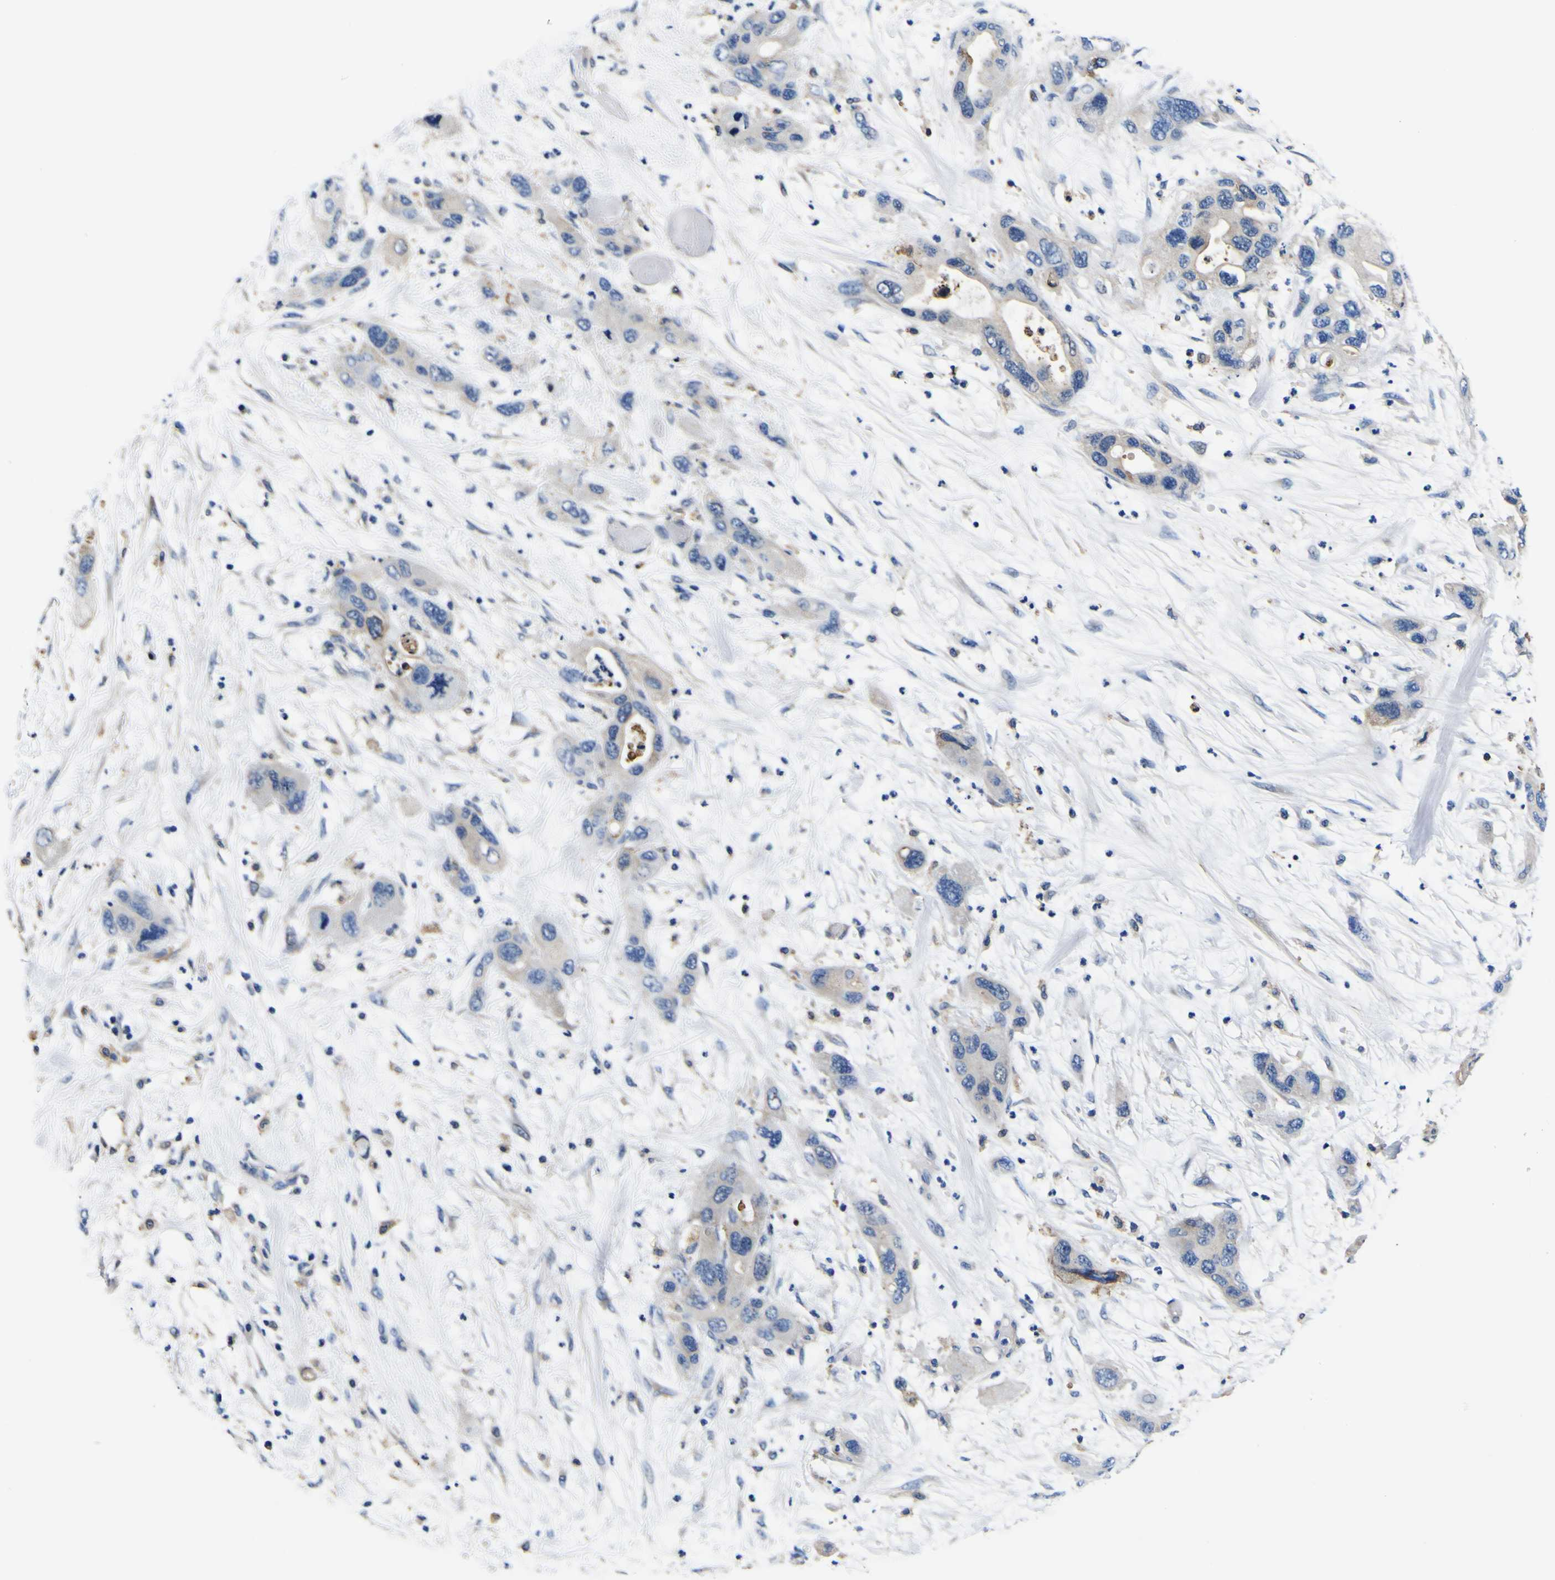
{"staining": {"intensity": "weak", "quantity": "<25%", "location": "cytoplasmic/membranous"}, "tissue": "pancreatic cancer", "cell_type": "Tumor cells", "image_type": "cancer", "snomed": [{"axis": "morphology", "description": "Adenocarcinoma, NOS"}, {"axis": "topography", "description": "Pancreas"}], "caption": "Immunohistochemistry histopathology image of human pancreatic cancer (adenocarcinoma) stained for a protein (brown), which shows no expression in tumor cells. The staining is performed using DAB brown chromogen with nuclei counter-stained in using hematoxylin.", "gene": "PXDN", "patient": {"sex": "female", "age": 71}}